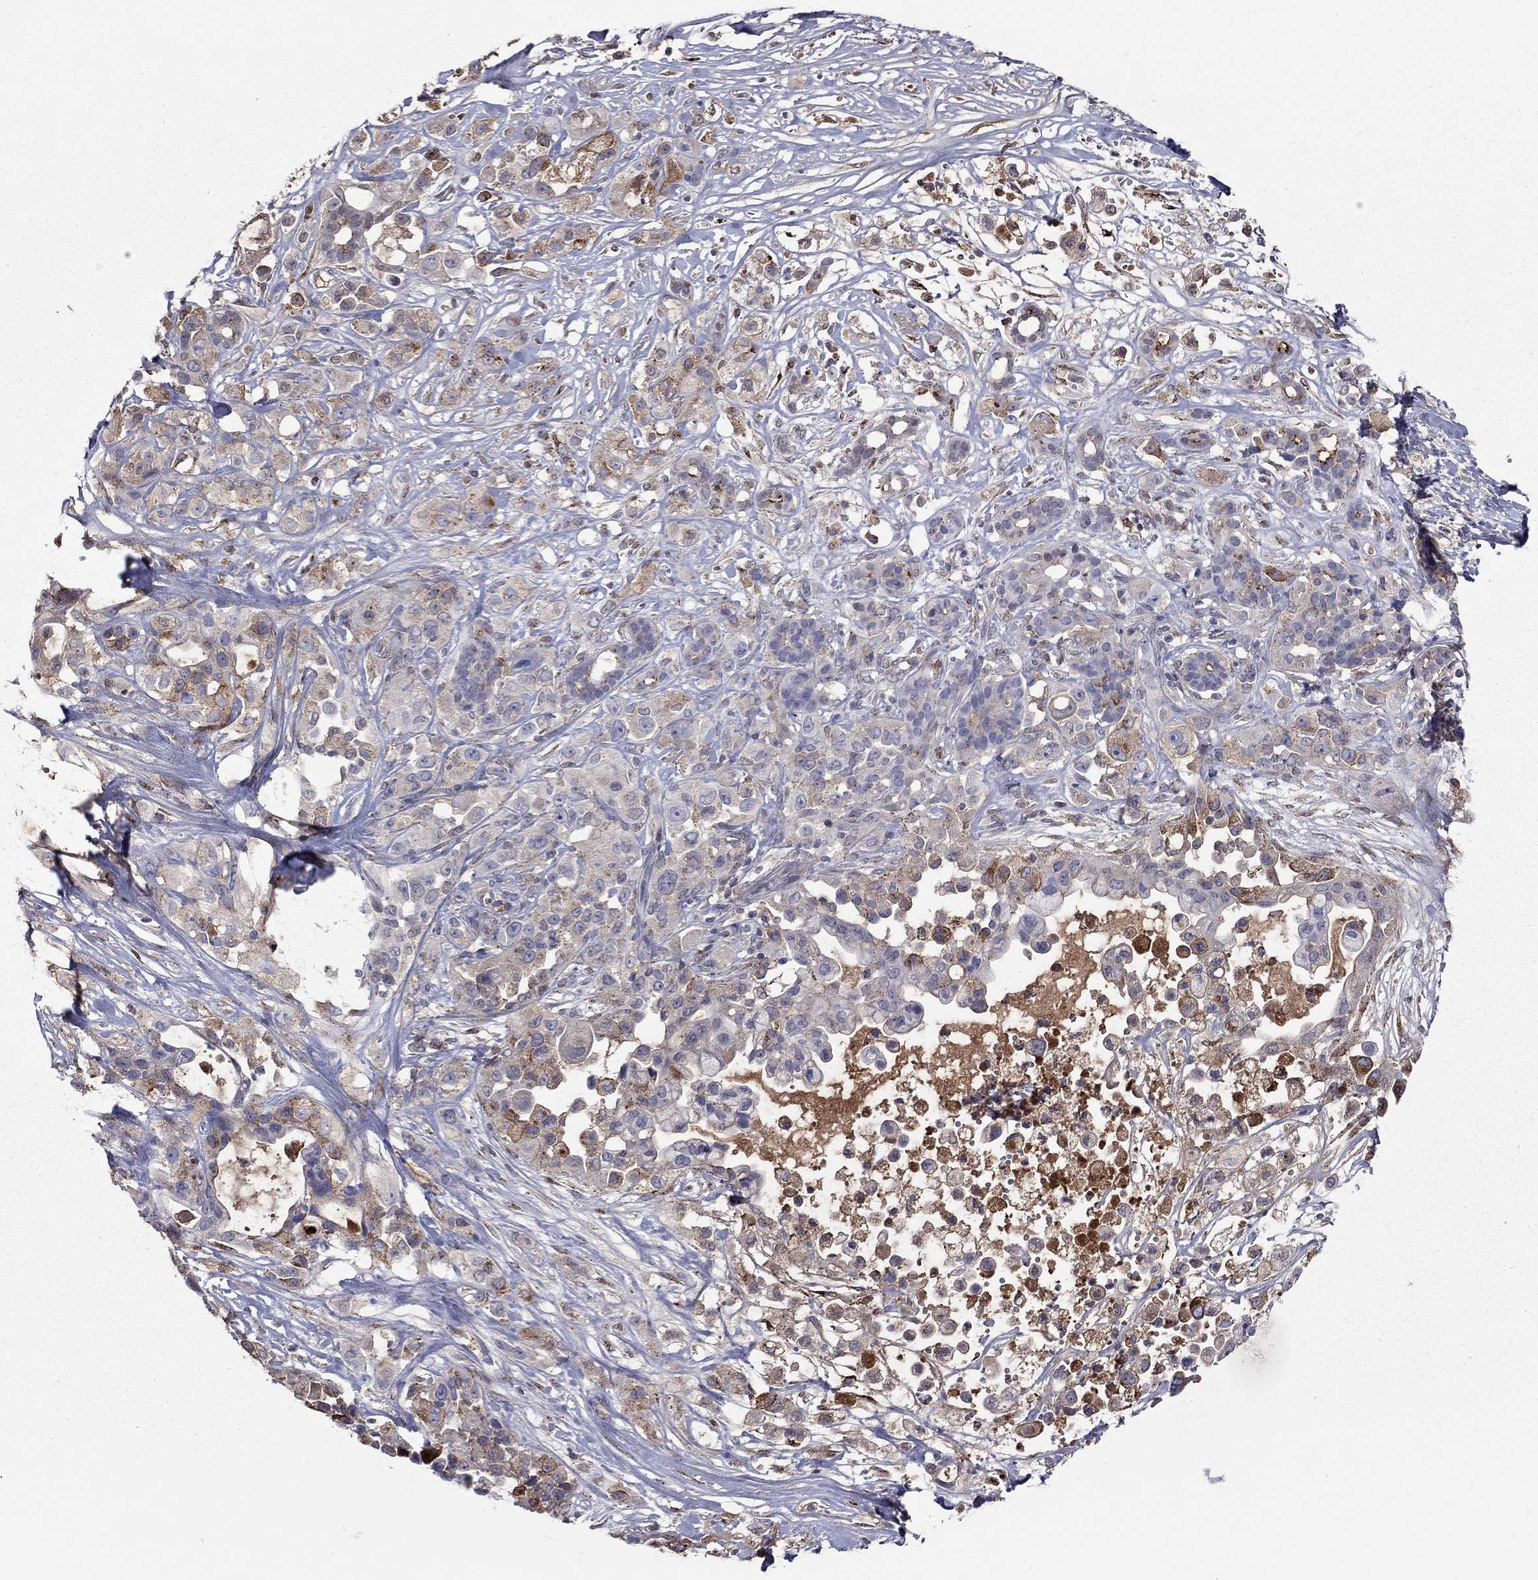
{"staining": {"intensity": "moderate", "quantity": "25%-75%", "location": "cytoplasmic/membranous"}, "tissue": "pancreatic cancer", "cell_type": "Tumor cells", "image_type": "cancer", "snomed": [{"axis": "morphology", "description": "Adenocarcinoma, NOS"}, {"axis": "topography", "description": "Pancreas"}], "caption": "Protein expression analysis of pancreatic adenocarcinoma demonstrates moderate cytoplasmic/membranous staining in approximately 25%-75% of tumor cells.", "gene": "HPX", "patient": {"sex": "male", "age": 44}}